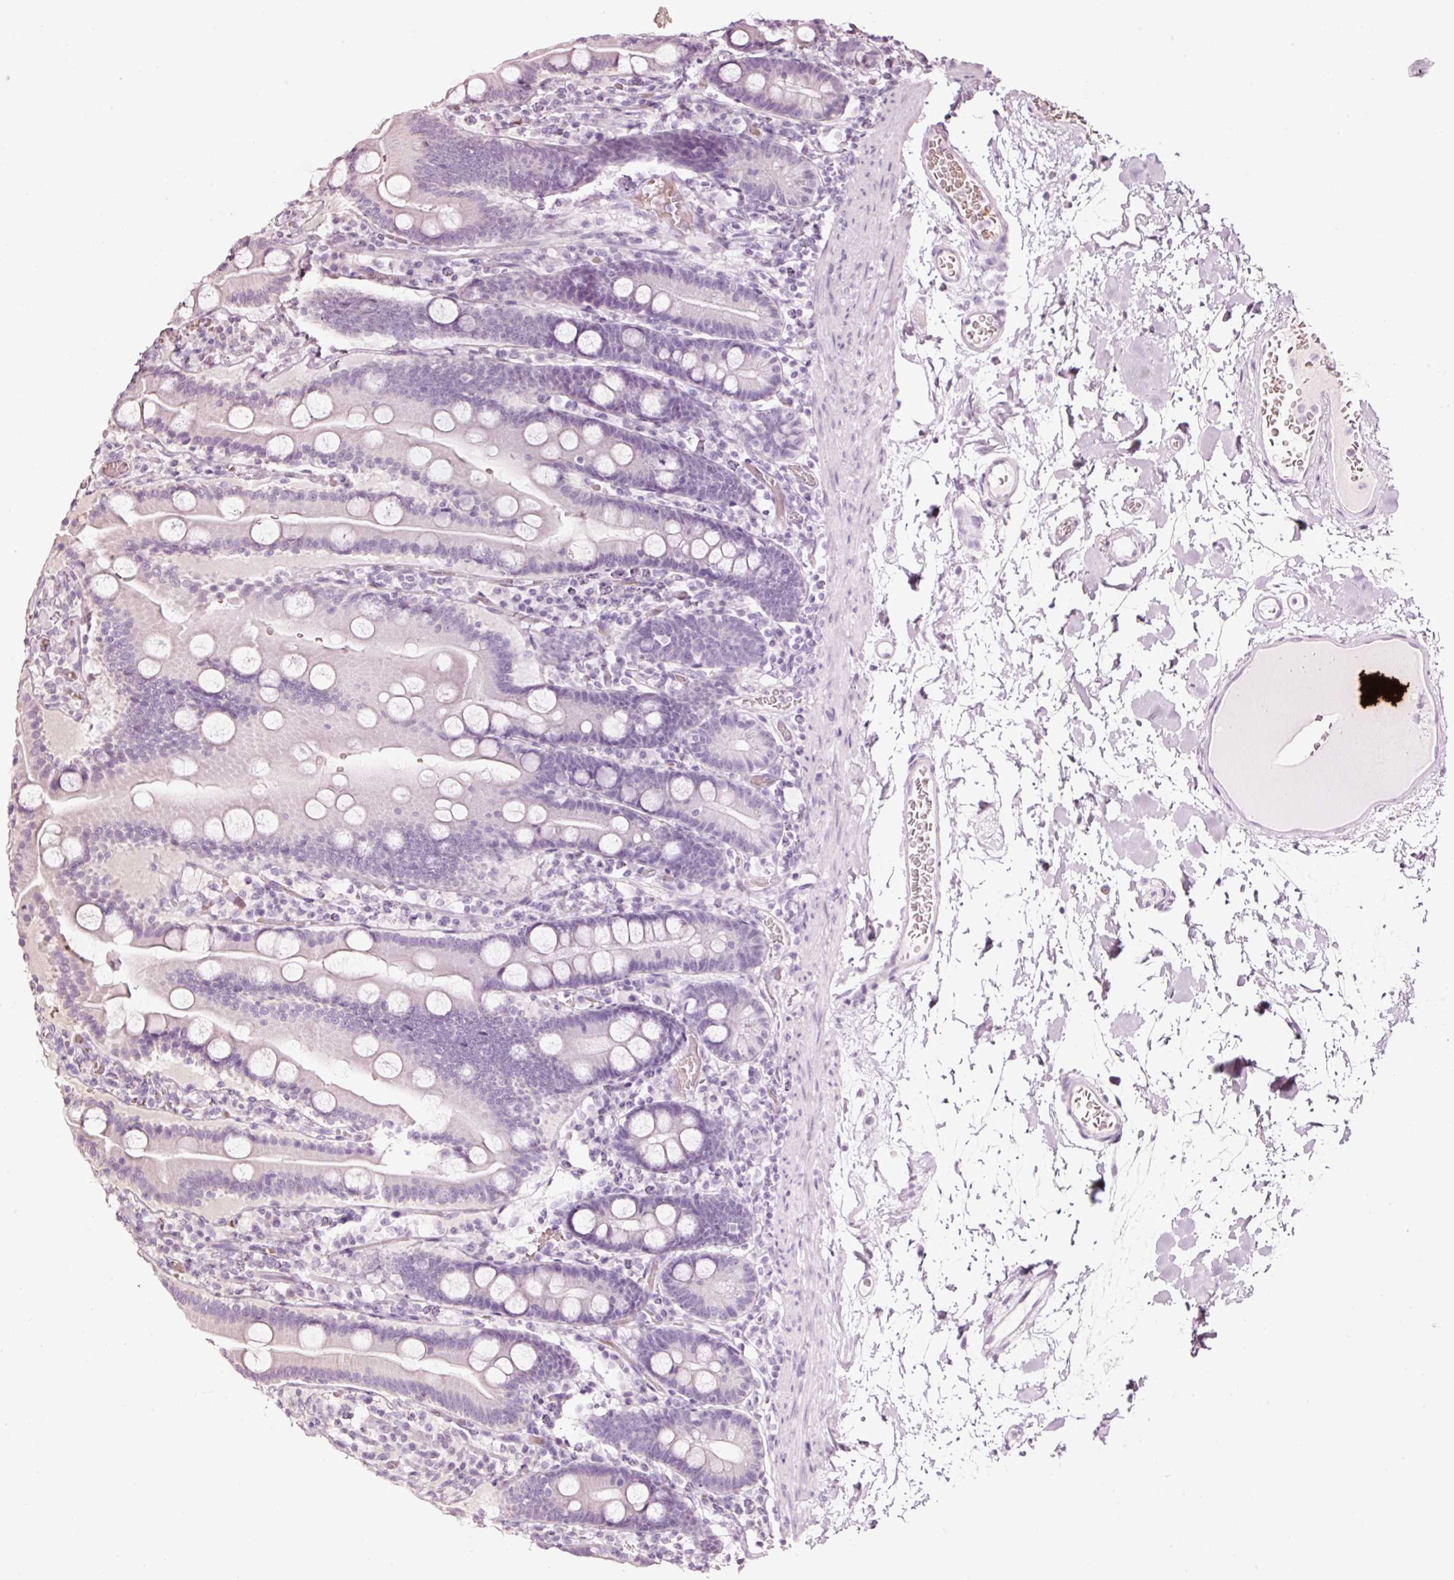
{"staining": {"intensity": "negative", "quantity": "none", "location": "none"}, "tissue": "duodenum", "cell_type": "Glandular cells", "image_type": "normal", "snomed": [{"axis": "morphology", "description": "Normal tissue, NOS"}, {"axis": "topography", "description": "Duodenum"}], "caption": "The histopathology image demonstrates no significant staining in glandular cells of duodenum. The staining was performed using DAB (3,3'-diaminobenzidine) to visualize the protein expression in brown, while the nuclei were stained in blue with hematoxylin (Magnification: 20x).", "gene": "LDHAL6B", "patient": {"sex": "male", "age": 55}}